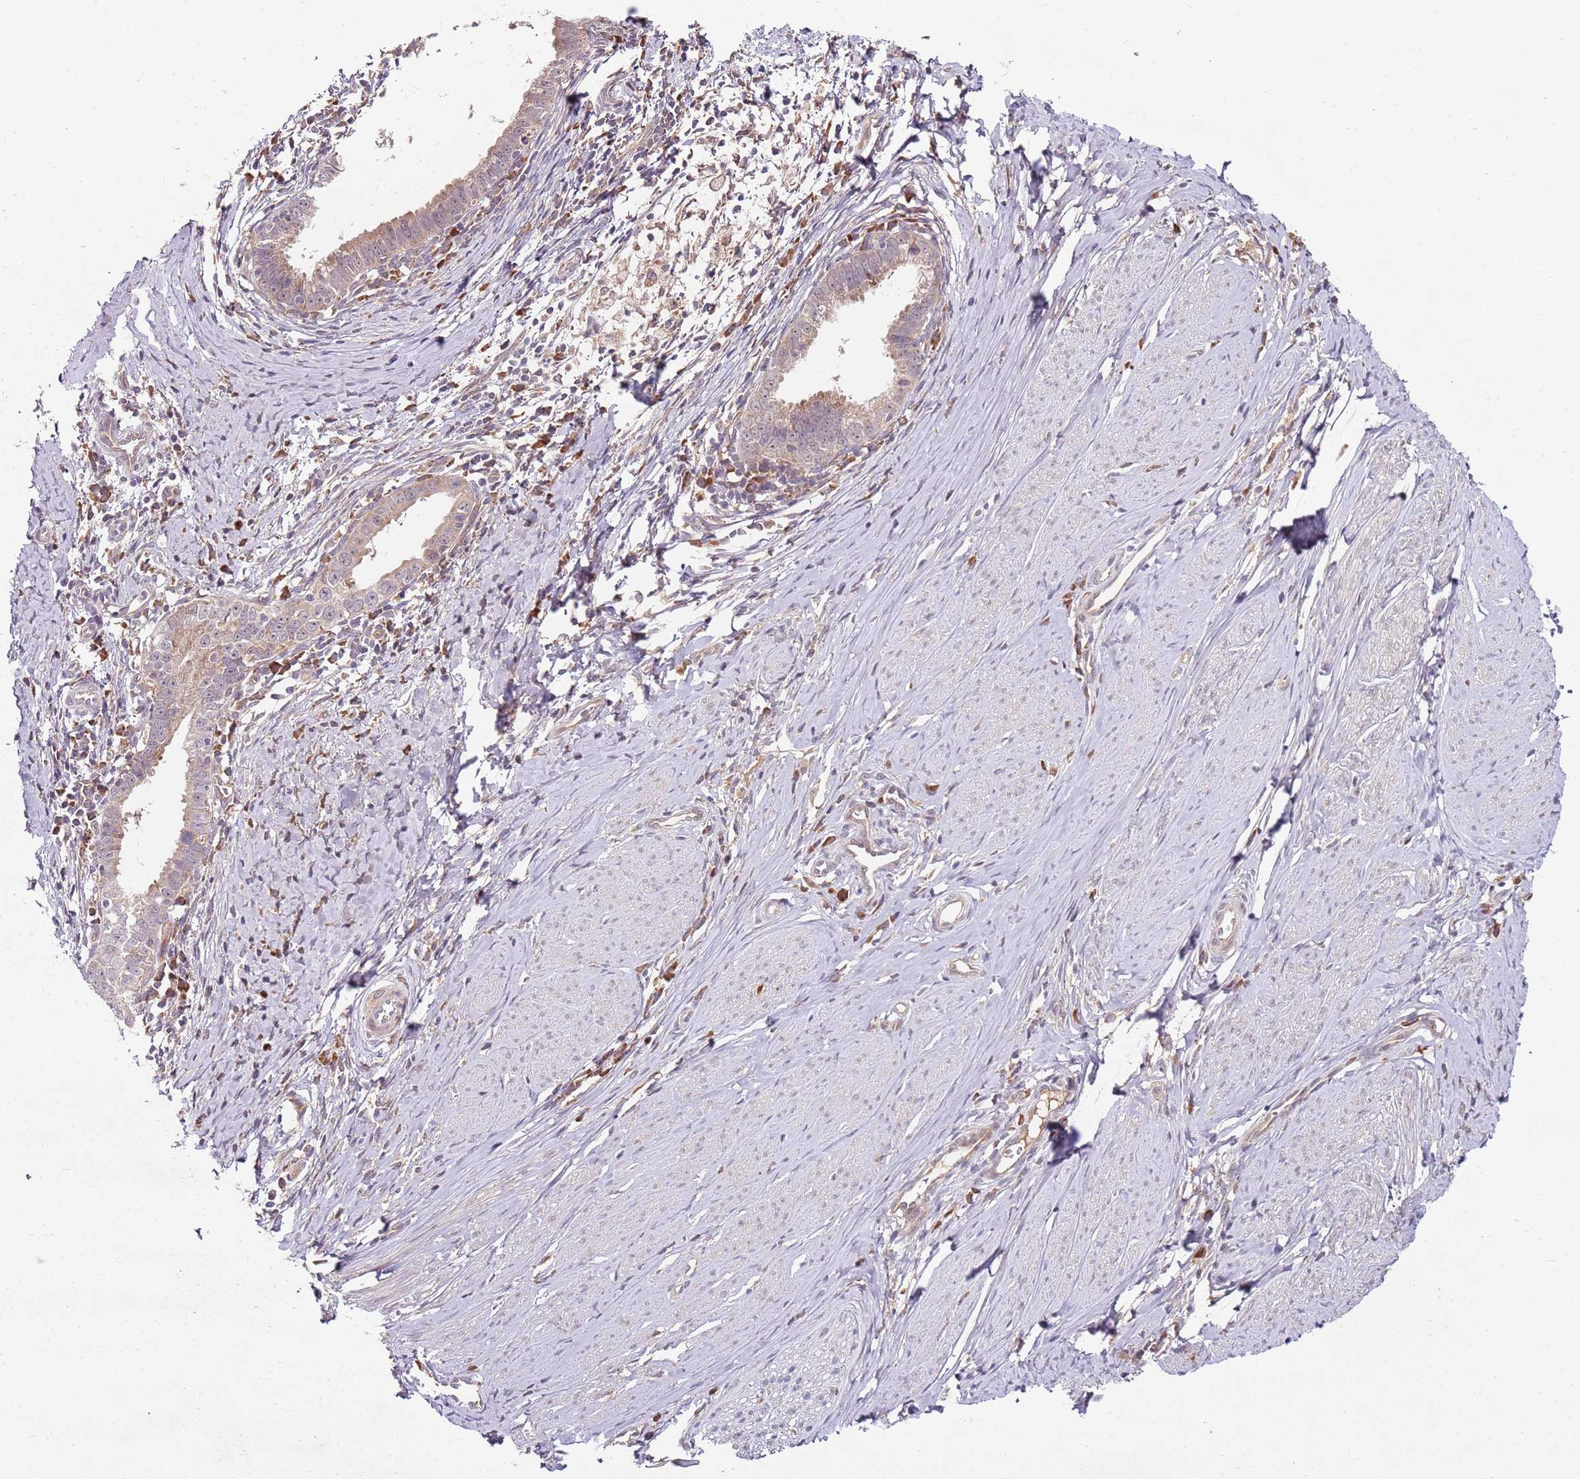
{"staining": {"intensity": "weak", "quantity": "<25%", "location": "cytoplasmic/membranous"}, "tissue": "cervical cancer", "cell_type": "Tumor cells", "image_type": "cancer", "snomed": [{"axis": "morphology", "description": "Adenocarcinoma, NOS"}, {"axis": "topography", "description": "Cervix"}], "caption": "The histopathology image exhibits no significant staining in tumor cells of cervical adenocarcinoma. Brightfield microscopy of immunohistochemistry (IHC) stained with DAB (3,3'-diaminobenzidine) (brown) and hematoxylin (blue), captured at high magnification.", "gene": "FBXL22", "patient": {"sex": "female", "age": 36}}